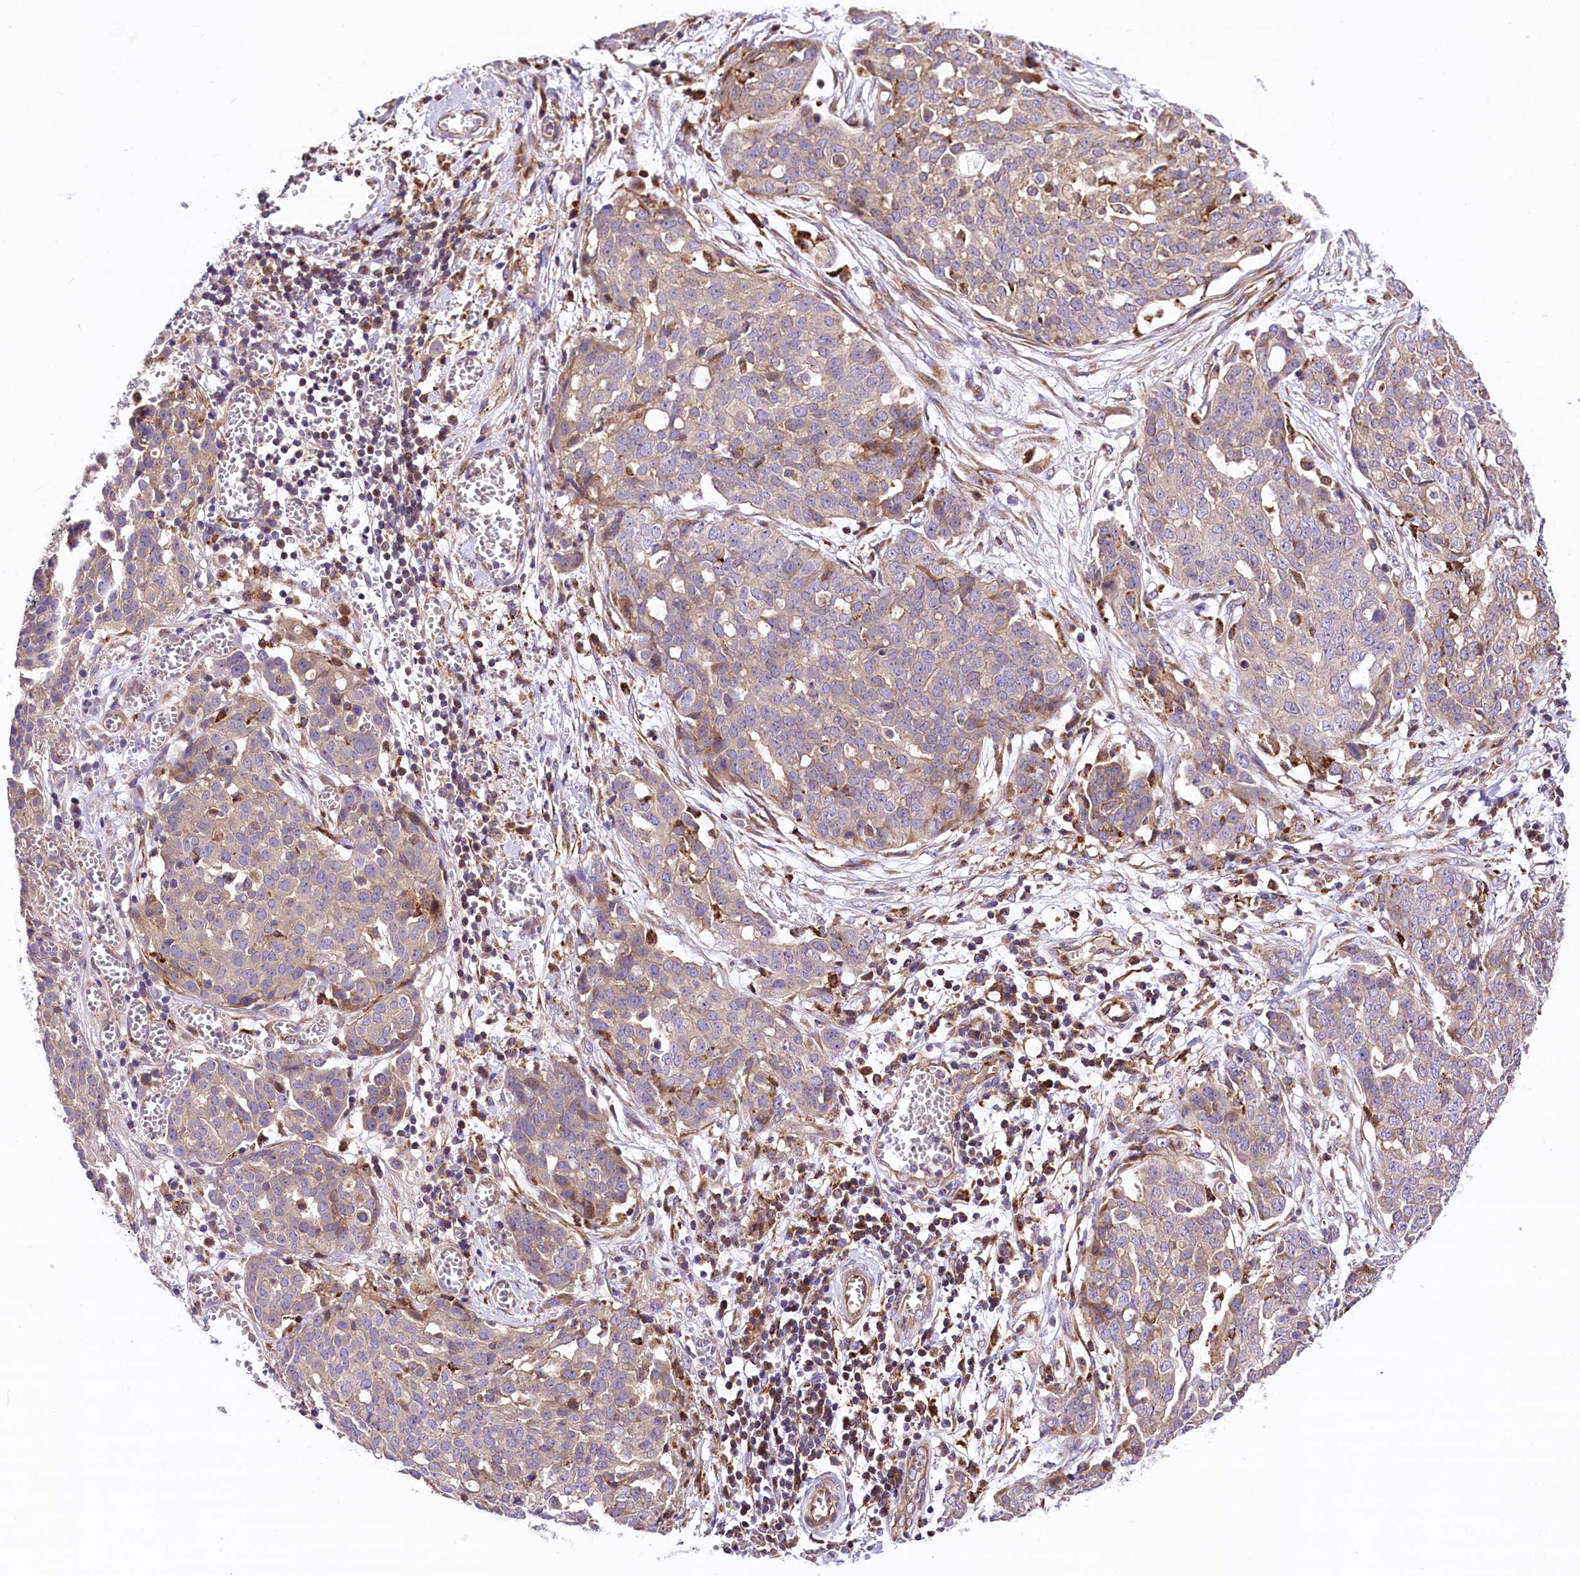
{"staining": {"intensity": "negative", "quantity": "none", "location": "none"}, "tissue": "ovarian cancer", "cell_type": "Tumor cells", "image_type": "cancer", "snomed": [{"axis": "morphology", "description": "Cystadenocarcinoma, serous, NOS"}, {"axis": "topography", "description": "Soft tissue"}, {"axis": "topography", "description": "Ovary"}], "caption": "Image shows no significant protein expression in tumor cells of ovarian cancer.", "gene": "ARMC6", "patient": {"sex": "female", "age": 57}}